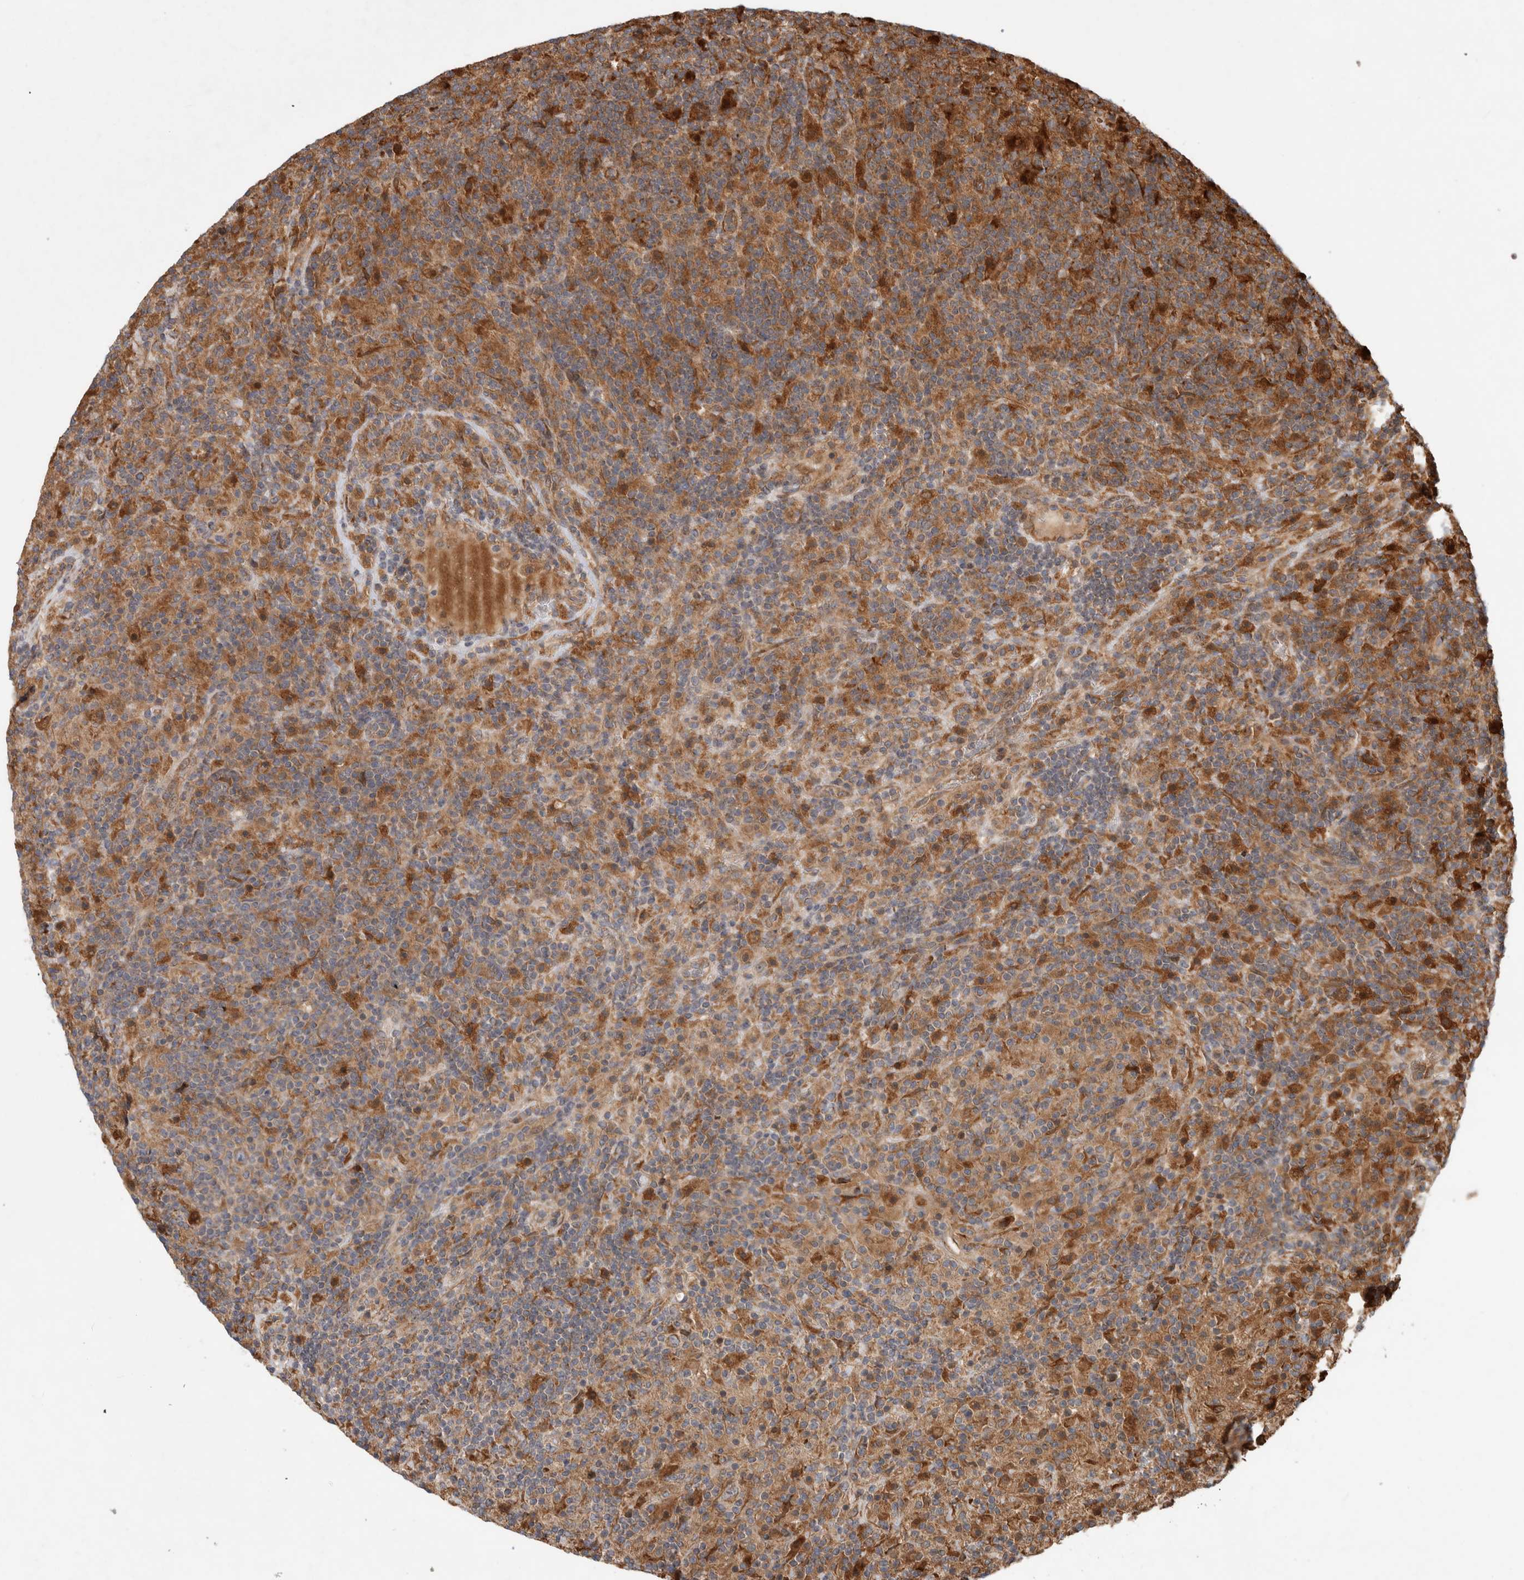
{"staining": {"intensity": "moderate", "quantity": ">75%", "location": "cytoplasmic/membranous"}, "tissue": "lymphoma", "cell_type": "Tumor cells", "image_type": "cancer", "snomed": [{"axis": "morphology", "description": "Hodgkin's disease, NOS"}, {"axis": "topography", "description": "Lymph node"}], "caption": "Human lymphoma stained with a protein marker displays moderate staining in tumor cells.", "gene": "TUBD1", "patient": {"sex": "male", "age": 70}}